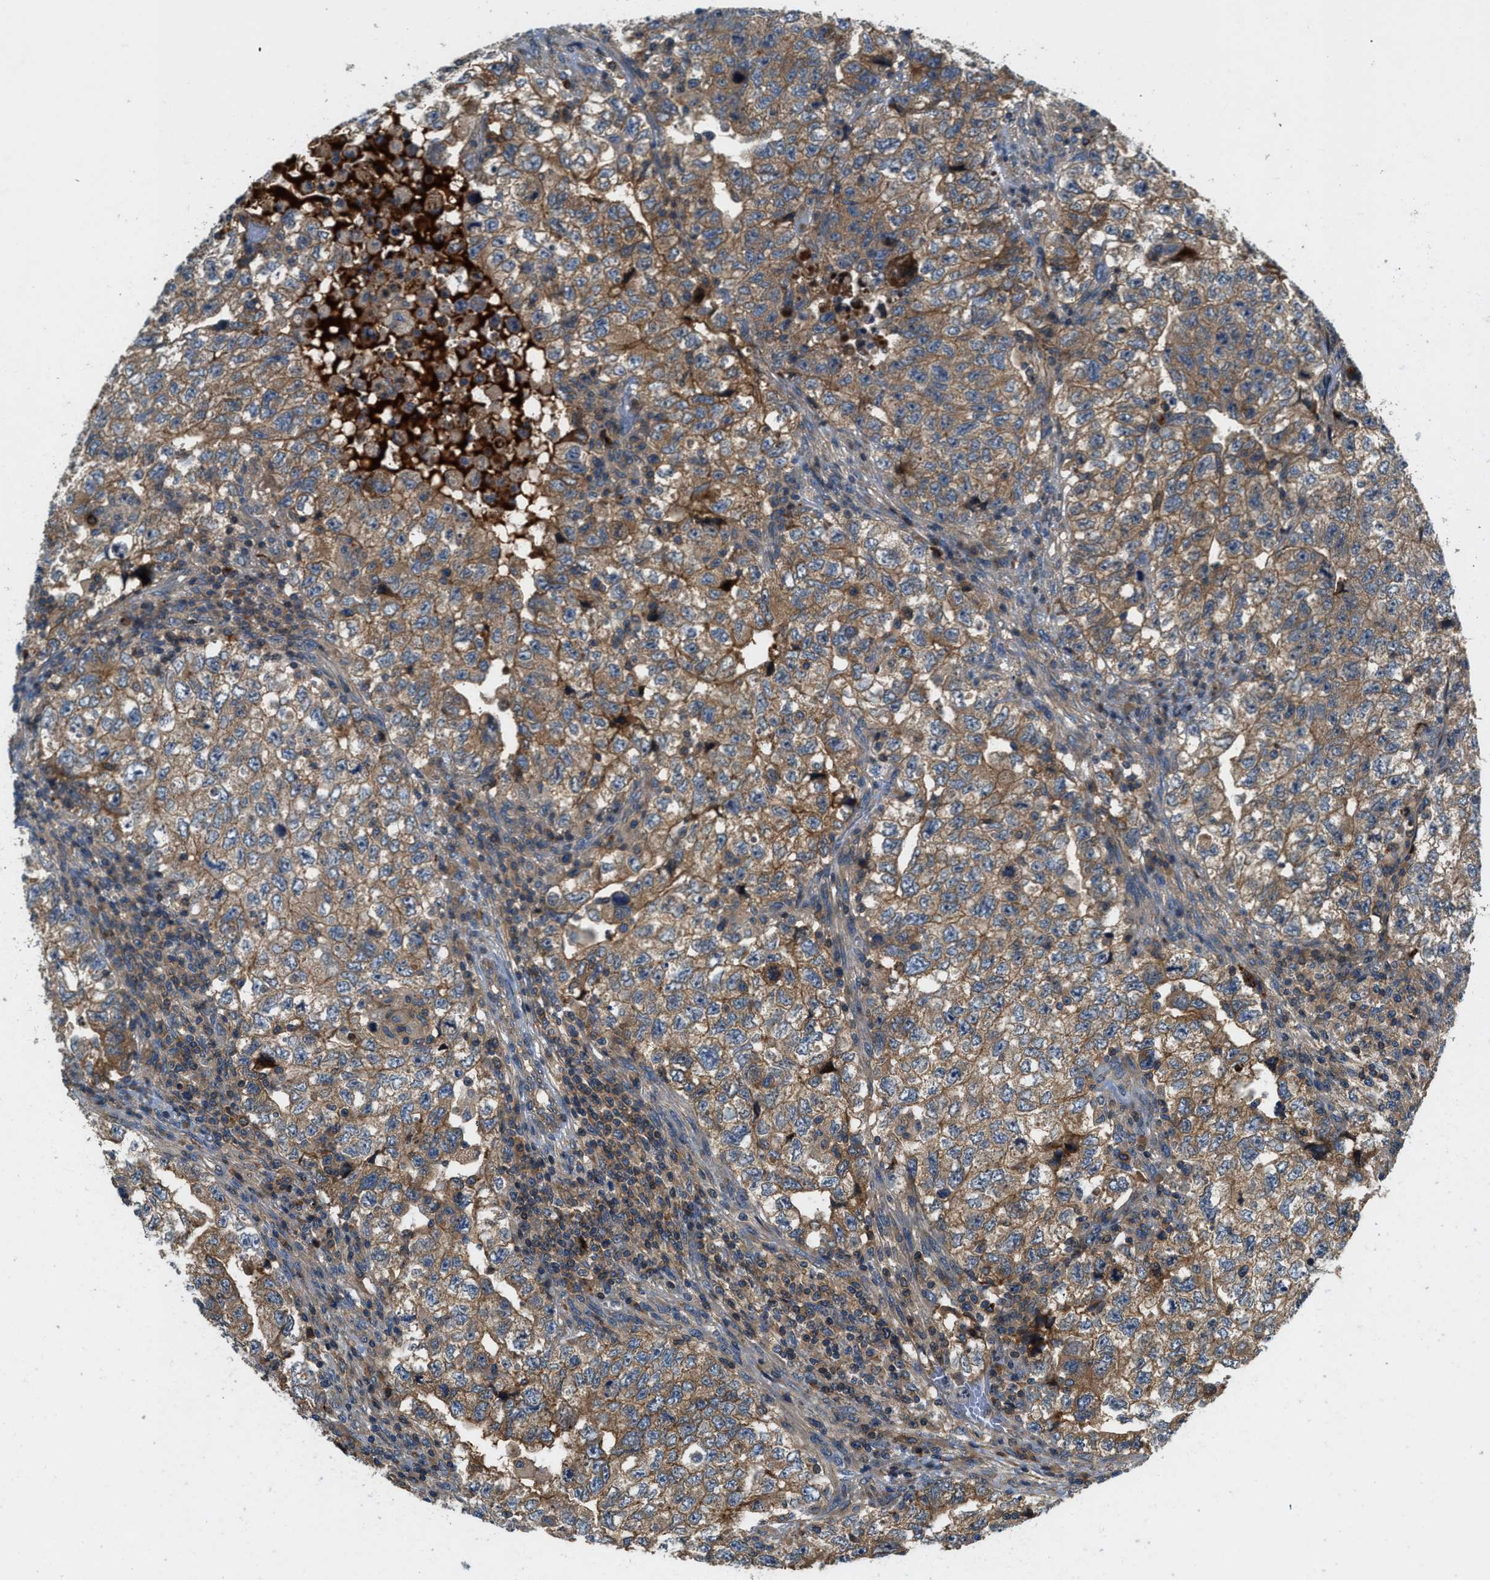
{"staining": {"intensity": "moderate", "quantity": ">75%", "location": "cytoplasmic/membranous"}, "tissue": "testis cancer", "cell_type": "Tumor cells", "image_type": "cancer", "snomed": [{"axis": "morphology", "description": "Carcinoma, Embryonal, NOS"}, {"axis": "topography", "description": "Testis"}], "caption": "Testis embryonal carcinoma stained for a protein reveals moderate cytoplasmic/membranous positivity in tumor cells.", "gene": "CNNM3", "patient": {"sex": "male", "age": 36}}